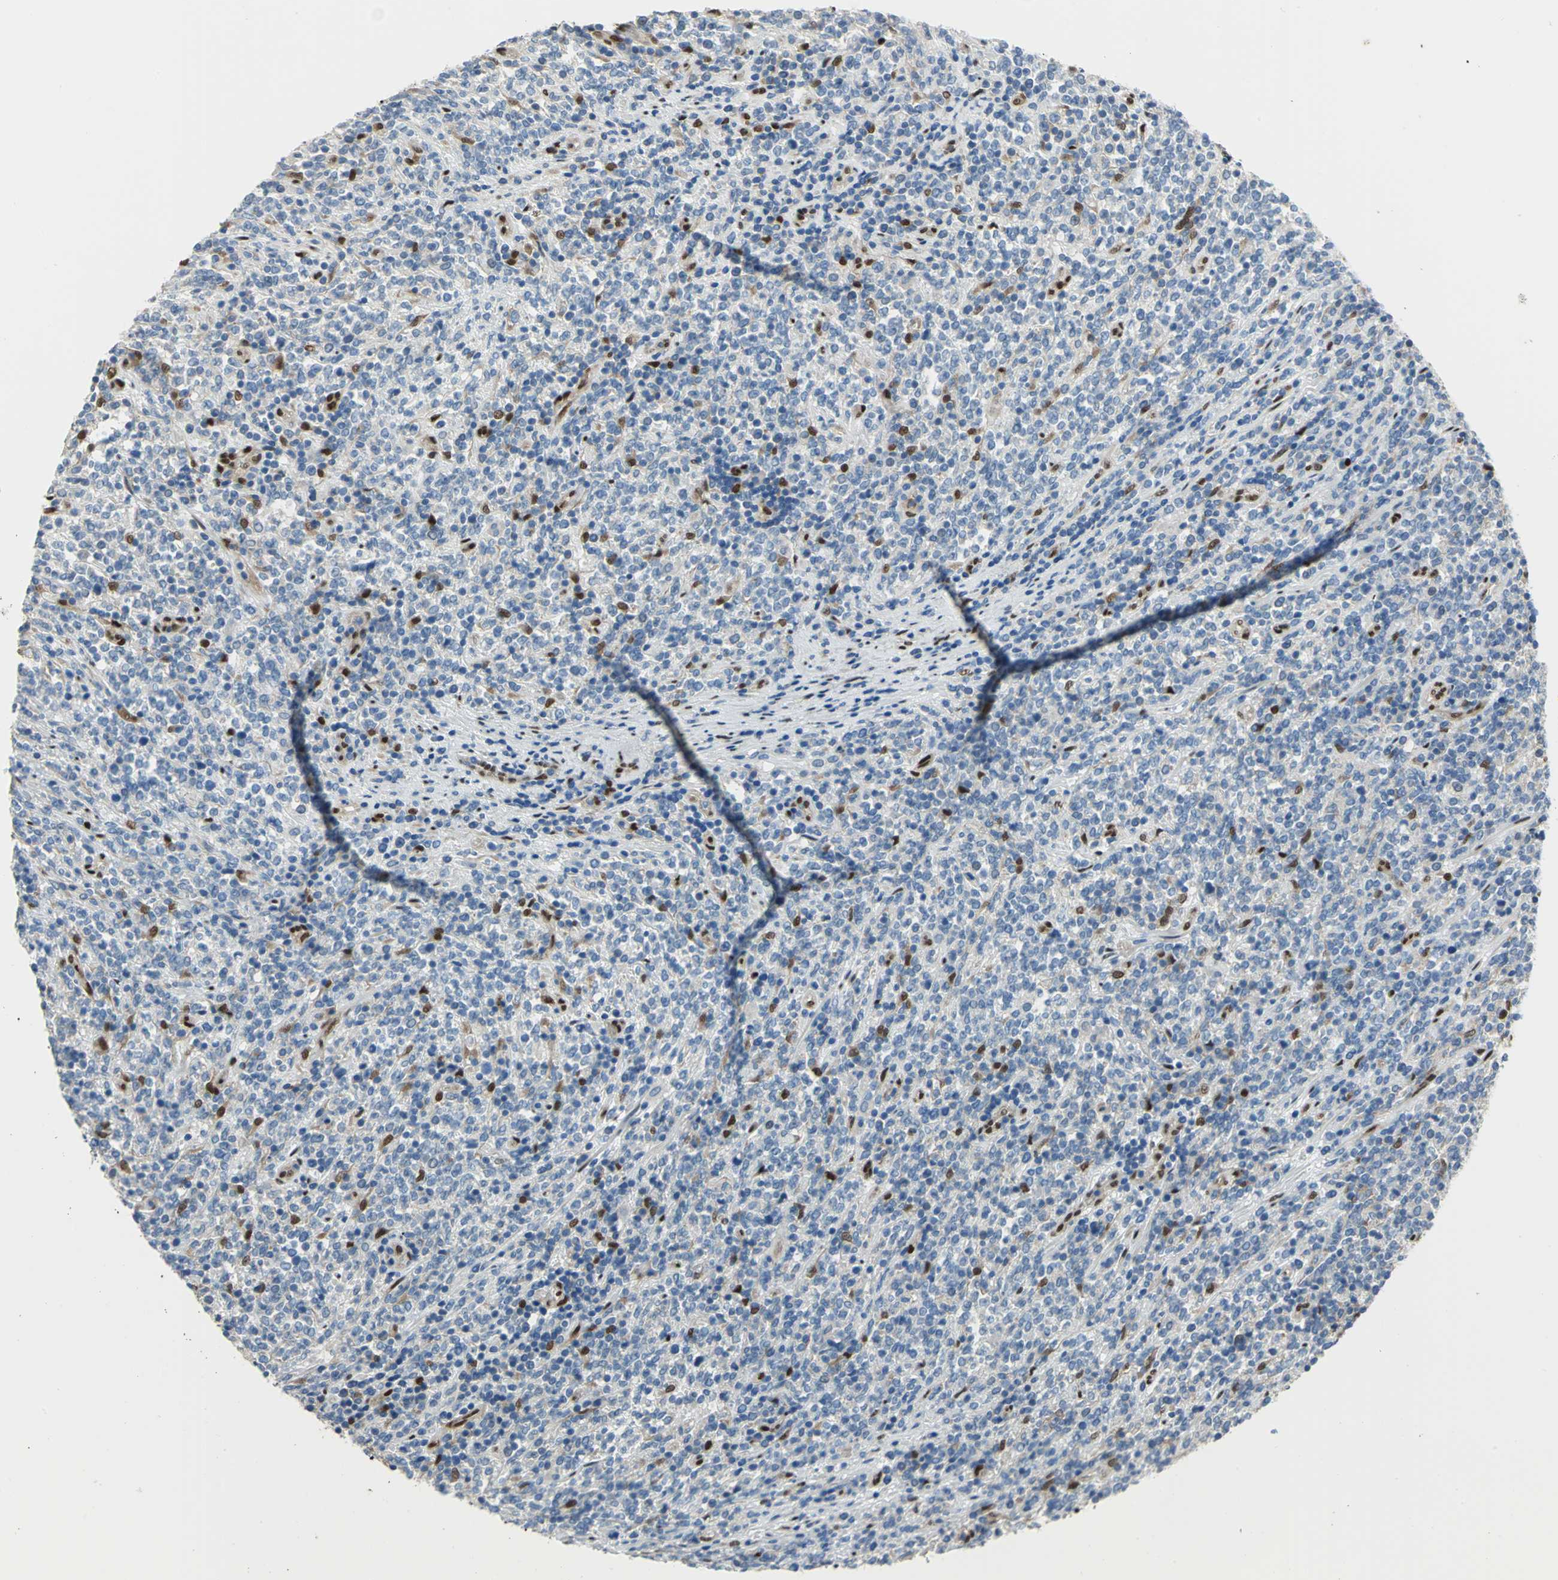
{"staining": {"intensity": "strong", "quantity": "<25%", "location": "cytoplasmic/membranous,nuclear"}, "tissue": "lymphoma", "cell_type": "Tumor cells", "image_type": "cancer", "snomed": [{"axis": "morphology", "description": "Malignant lymphoma, non-Hodgkin's type, High grade"}, {"axis": "topography", "description": "Soft tissue"}], "caption": "Tumor cells display strong cytoplasmic/membranous and nuclear expression in approximately <25% of cells in lymphoma.", "gene": "RBFOX2", "patient": {"sex": "male", "age": 18}}